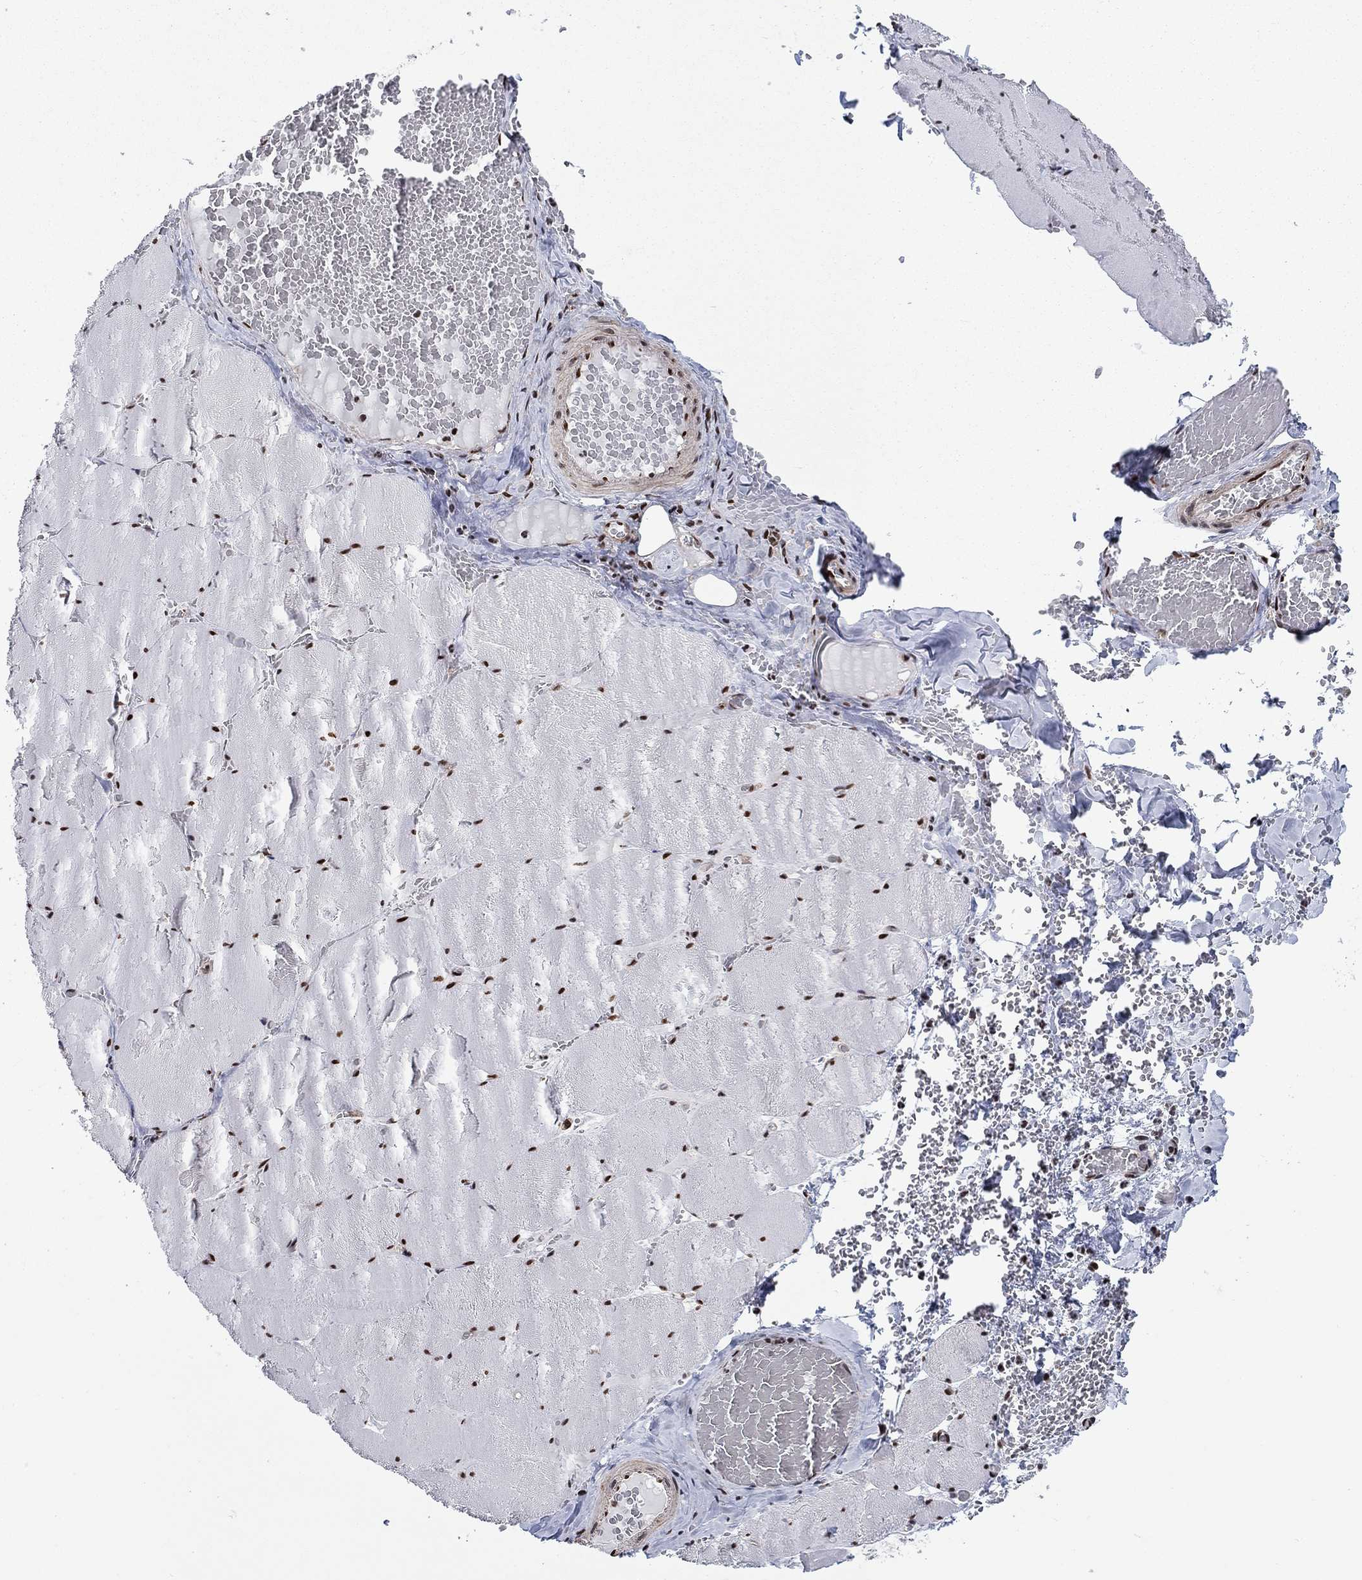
{"staining": {"intensity": "strong", "quantity": ">75%", "location": "nuclear"}, "tissue": "skeletal muscle", "cell_type": "Myocytes", "image_type": "normal", "snomed": [{"axis": "morphology", "description": "Normal tissue, NOS"}, {"axis": "morphology", "description": "Malignant melanoma, Metastatic site"}, {"axis": "topography", "description": "Skeletal muscle"}], "caption": "DAB (3,3'-diaminobenzidine) immunohistochemical staining of benign human skeletal muscle shows strong nuclear protein positivity in about >75% of myocytes.", "gene": "RPRD1B", "patient": {"sex": "male", "age": 50}}